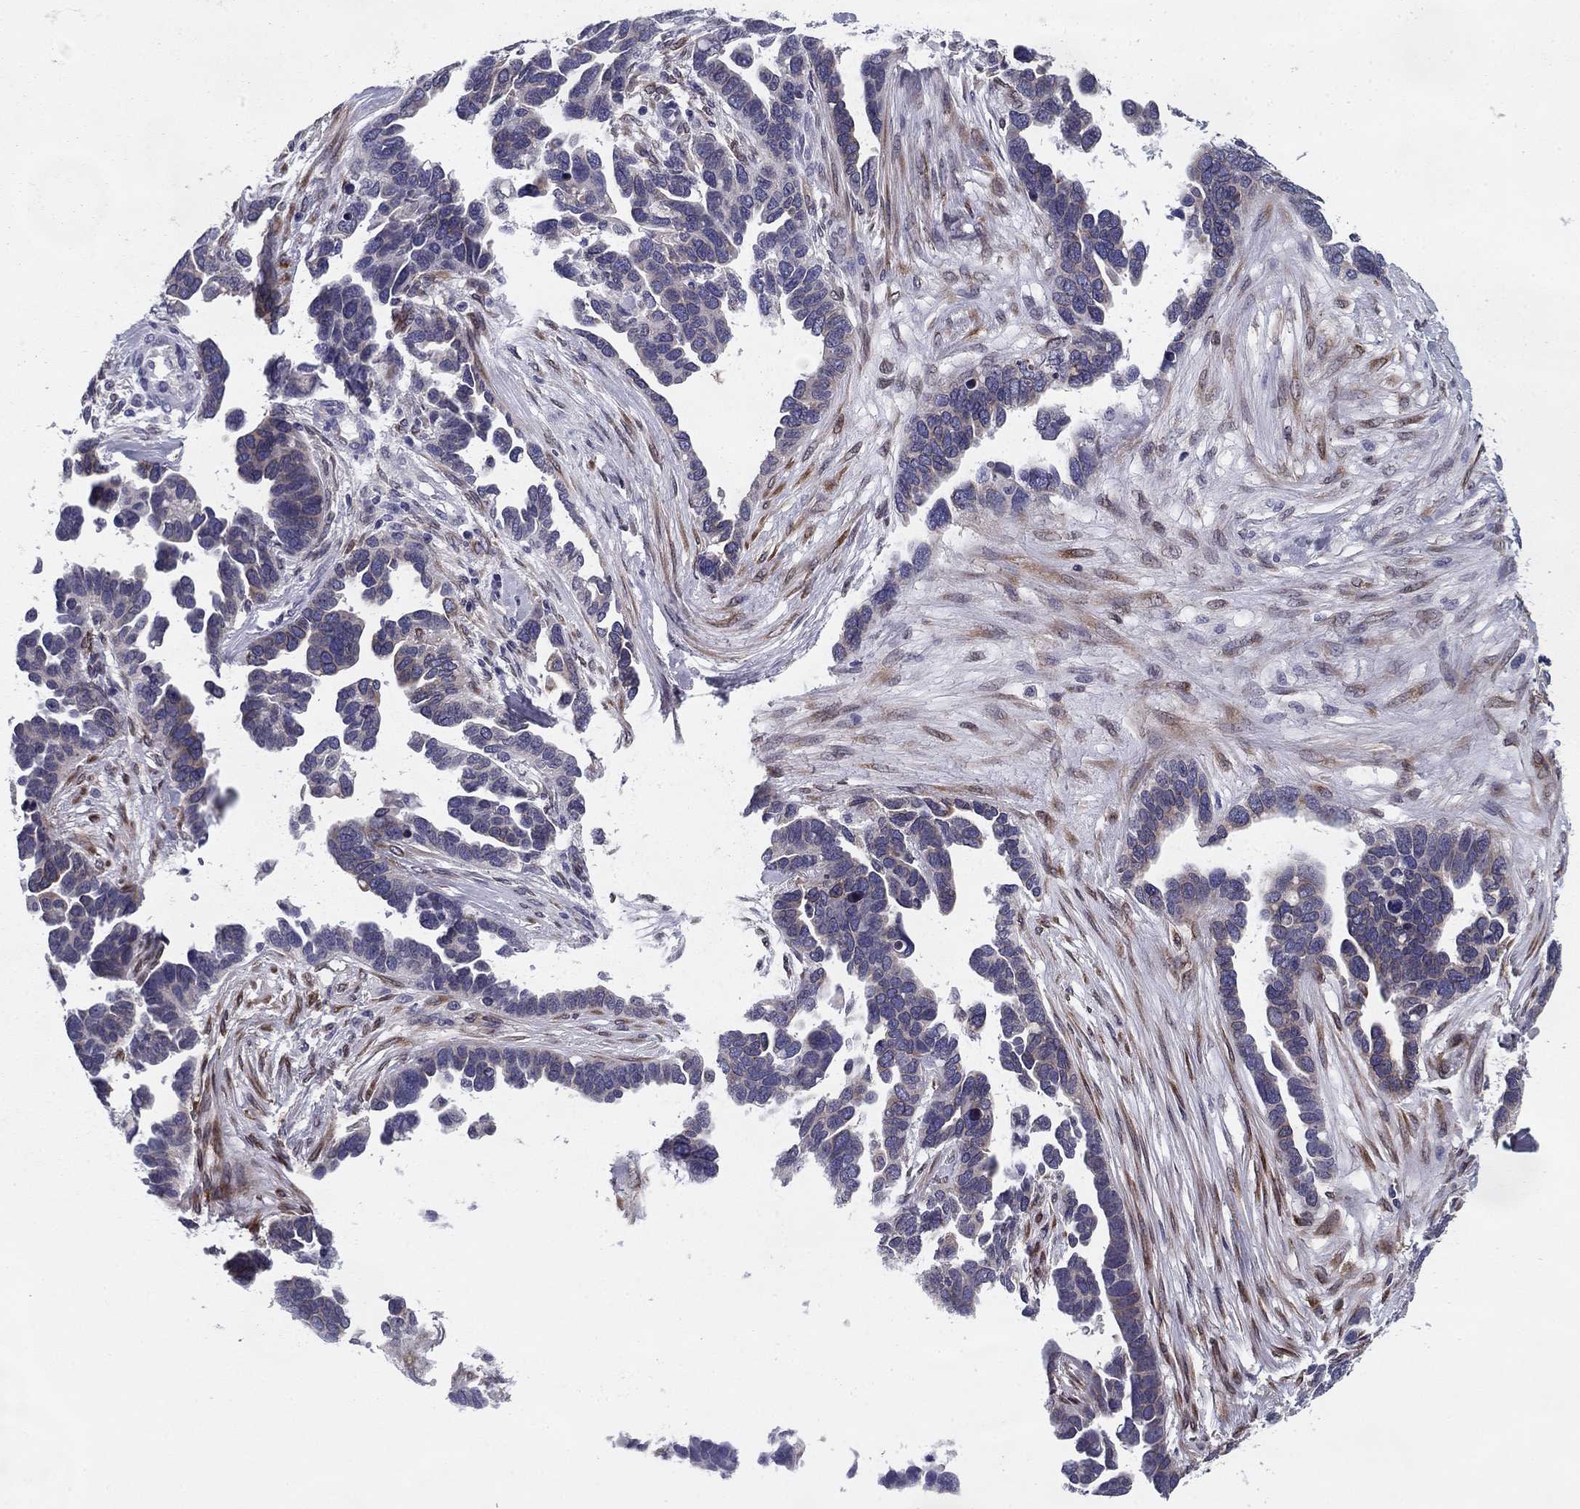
{"staining": {"intensity": "weak", "quantity": "25%-75%", "location": "cytoplasmic/membranous"}, "tissue": "ovarian cancer", "cell_type": "Tumor cells", "image_type": "cancer", "snomed": [{"axis": "morphology", "description": "Cystadenocarcinoma, serous, NOS"}, {"axis": "topography", "description": "Ovary"}], "caption": "The immunohistochemical stain highlights weak cytoplasmic/membranous positivity in tumor cells of ovarian cancer tissue. Nuclei are stained in blue.", "gene": "TMED3", "patient": {"sex": "female", "age": 54}}